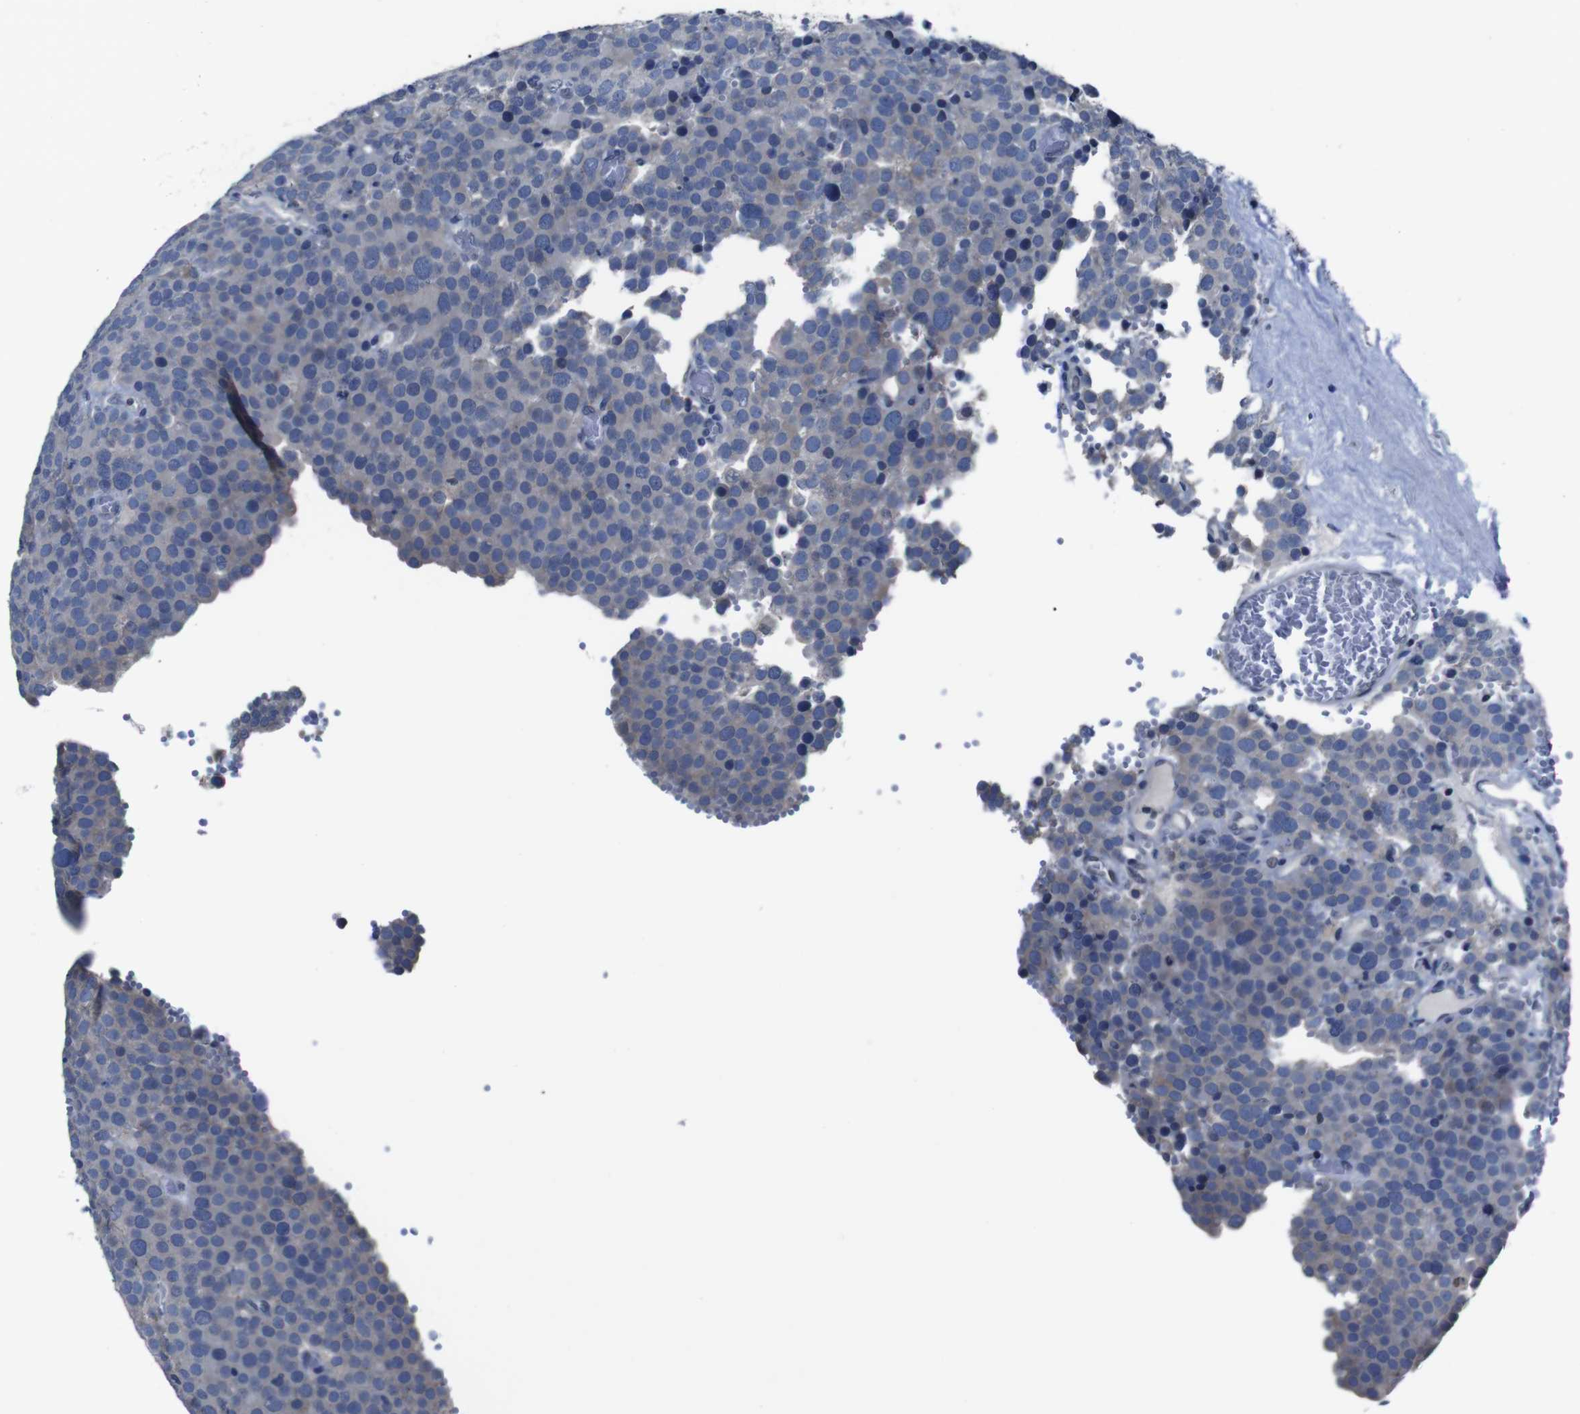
{"staining": {"intensity": "negative", "quantity": "none", "location": "none"}, "tissue": "testis cancer", "cell_type": "Tumor cells", "image_type": "cancer", "snomed": [{"axis": "morphology", "description": "Normal tissue, NOS"}, {"axis": "morphology", "description": "Seminoma, NOS"}, {"axis": "topography", "description": "Testis"}], "caption": "Testis seminoma was stained to show a protein in brown. There is no significant expression in tumor cells.", "gene": "SEMA4B", "patient": {"sex": "male", "age": 71}}